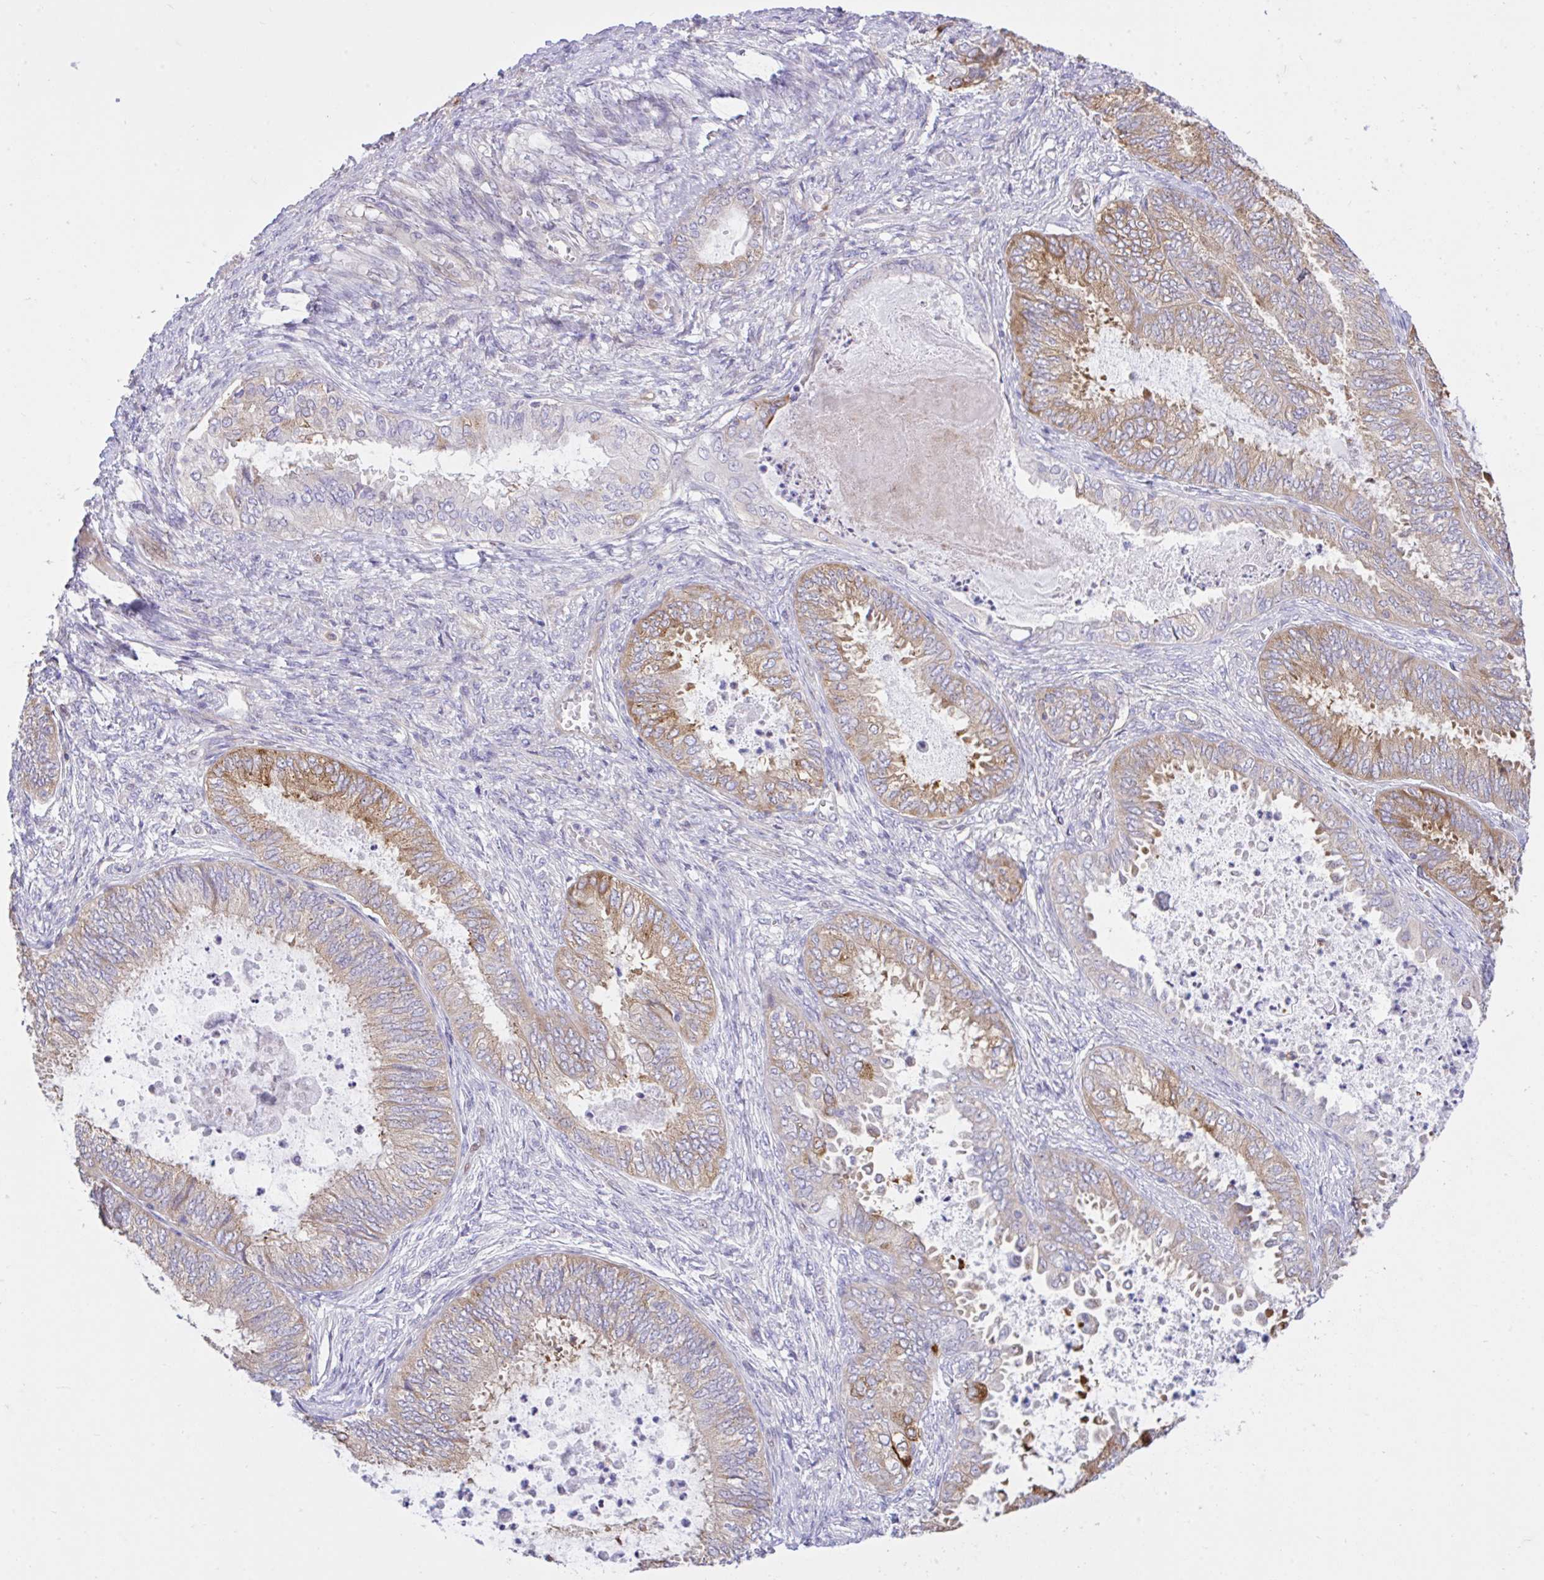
{"staining": {"intensity": "moderate", "quantity": "25%-75%", "location": "cytoplasmic/membranous"}, "tissue": "ovarian cancer", "cell_type": "Tumor cells", "image_type": "cancer", "snomed": [{"axis": "morphology", "description": "Carcinoma, endometroid"}, {"axis": "topography", "description": "Ovary"}], "caption": "Protein expression by immunohistochemistry reveals moderate cytoplasmic/membranous positivity in approximately 25%-75% of tumor cells in endometroid carcinoma (ovarian).", "gene": "EEF1A2", "patient": {"sex": "female", "age": 70}}